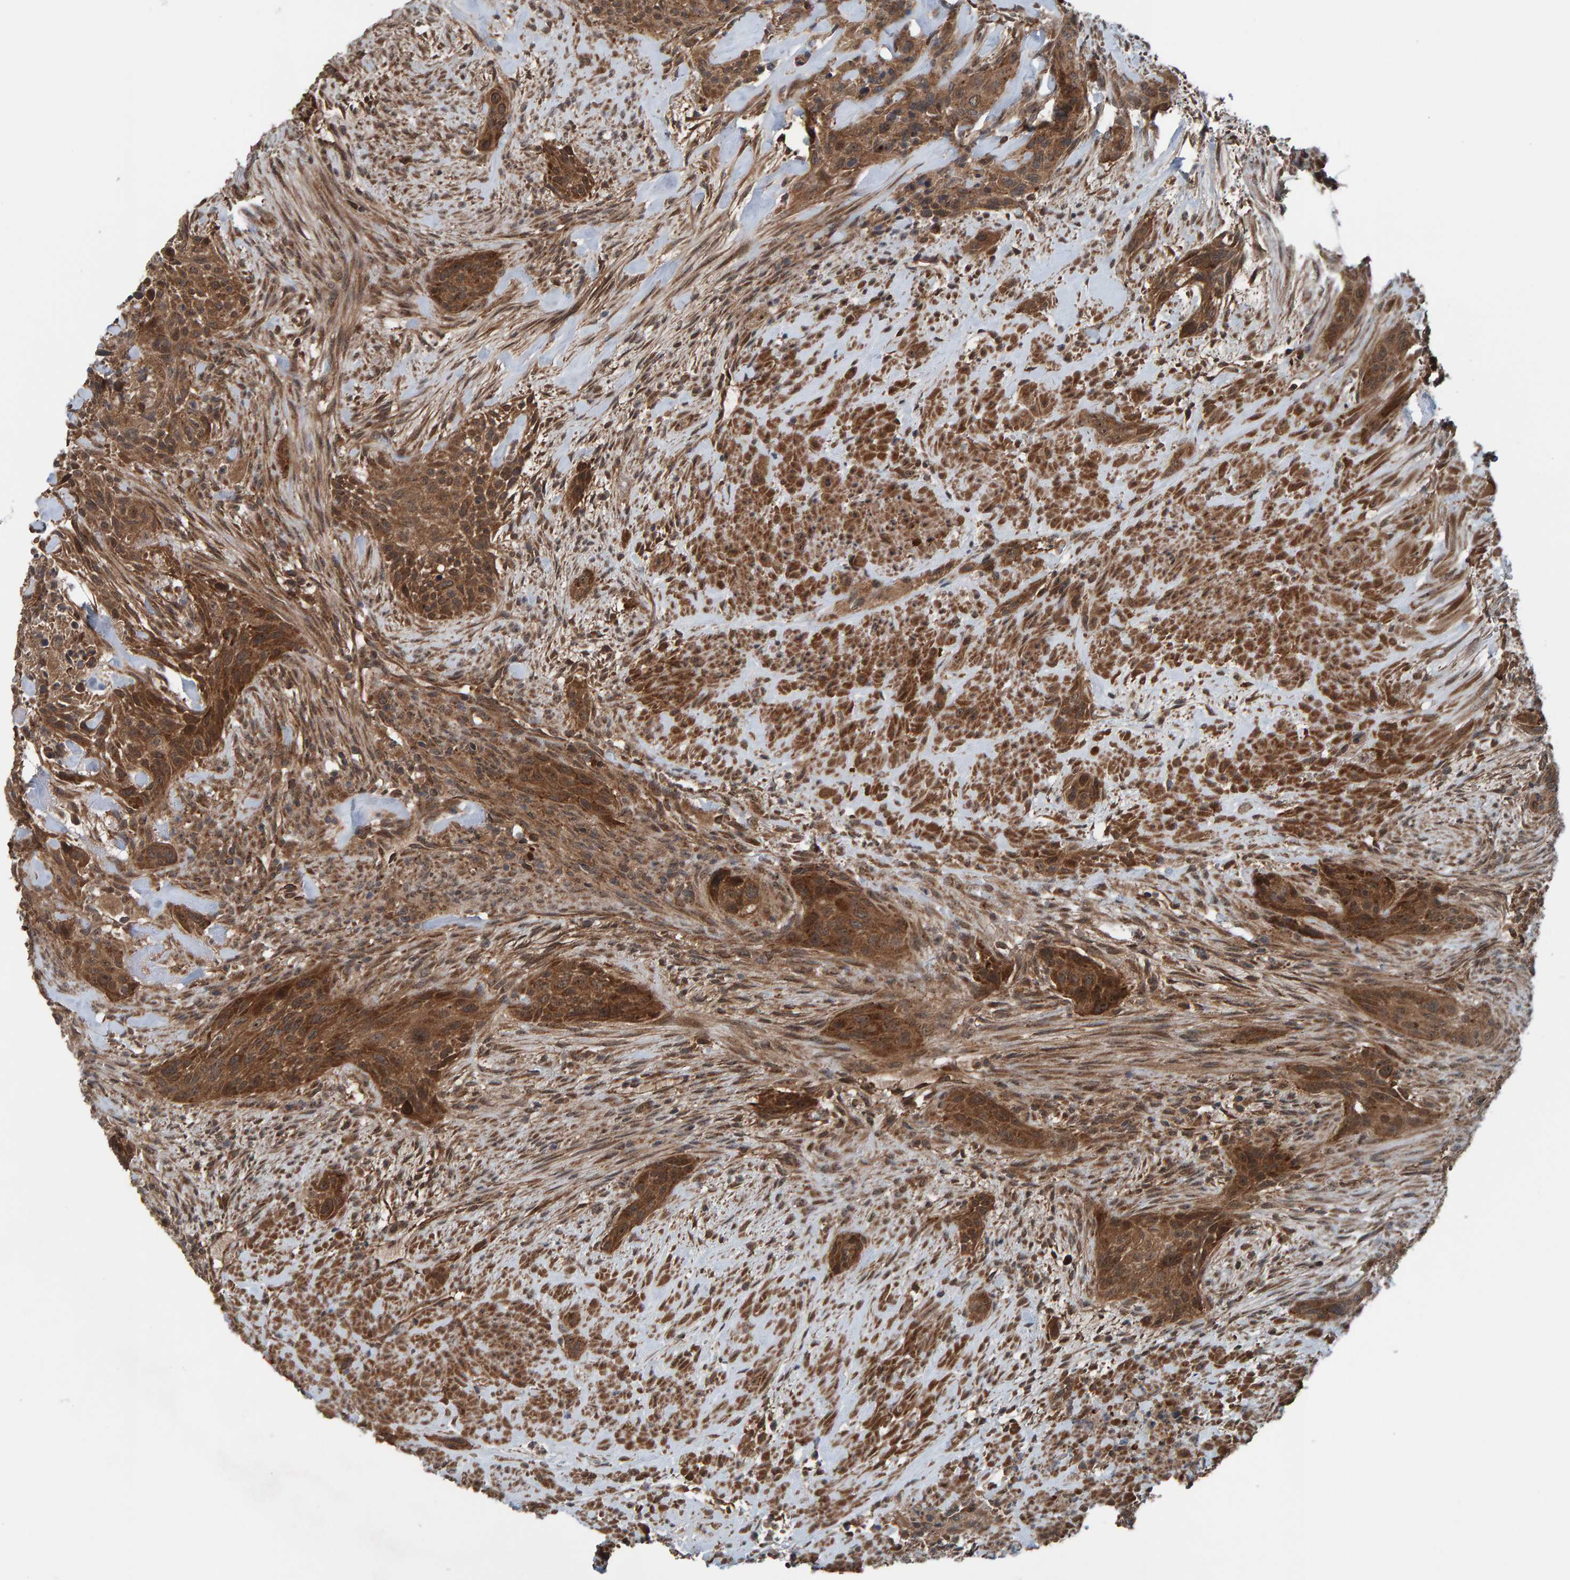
{"staining": {"intensity": "moderate", "quantity": ">75%", "location": "cytoplasmic/membranous"}, "tissue": "urothelial cancer", "cell_type": "Tumor cells", "image_type": "cancer", "snomed": [{"axis": "morphology", "description": "Urothelial carcinoma, High grade"}, {"axis": "topography", "description": "Urinary bladder"}], "caption": "Brown immunohistochemical staining in human urothelial cancer reveals moderate cytoplasmic/membranous positivity in about >75% of tumor cells.", "gene": "CUEDC1", "patient": {"sex": "male", "age": 35}}